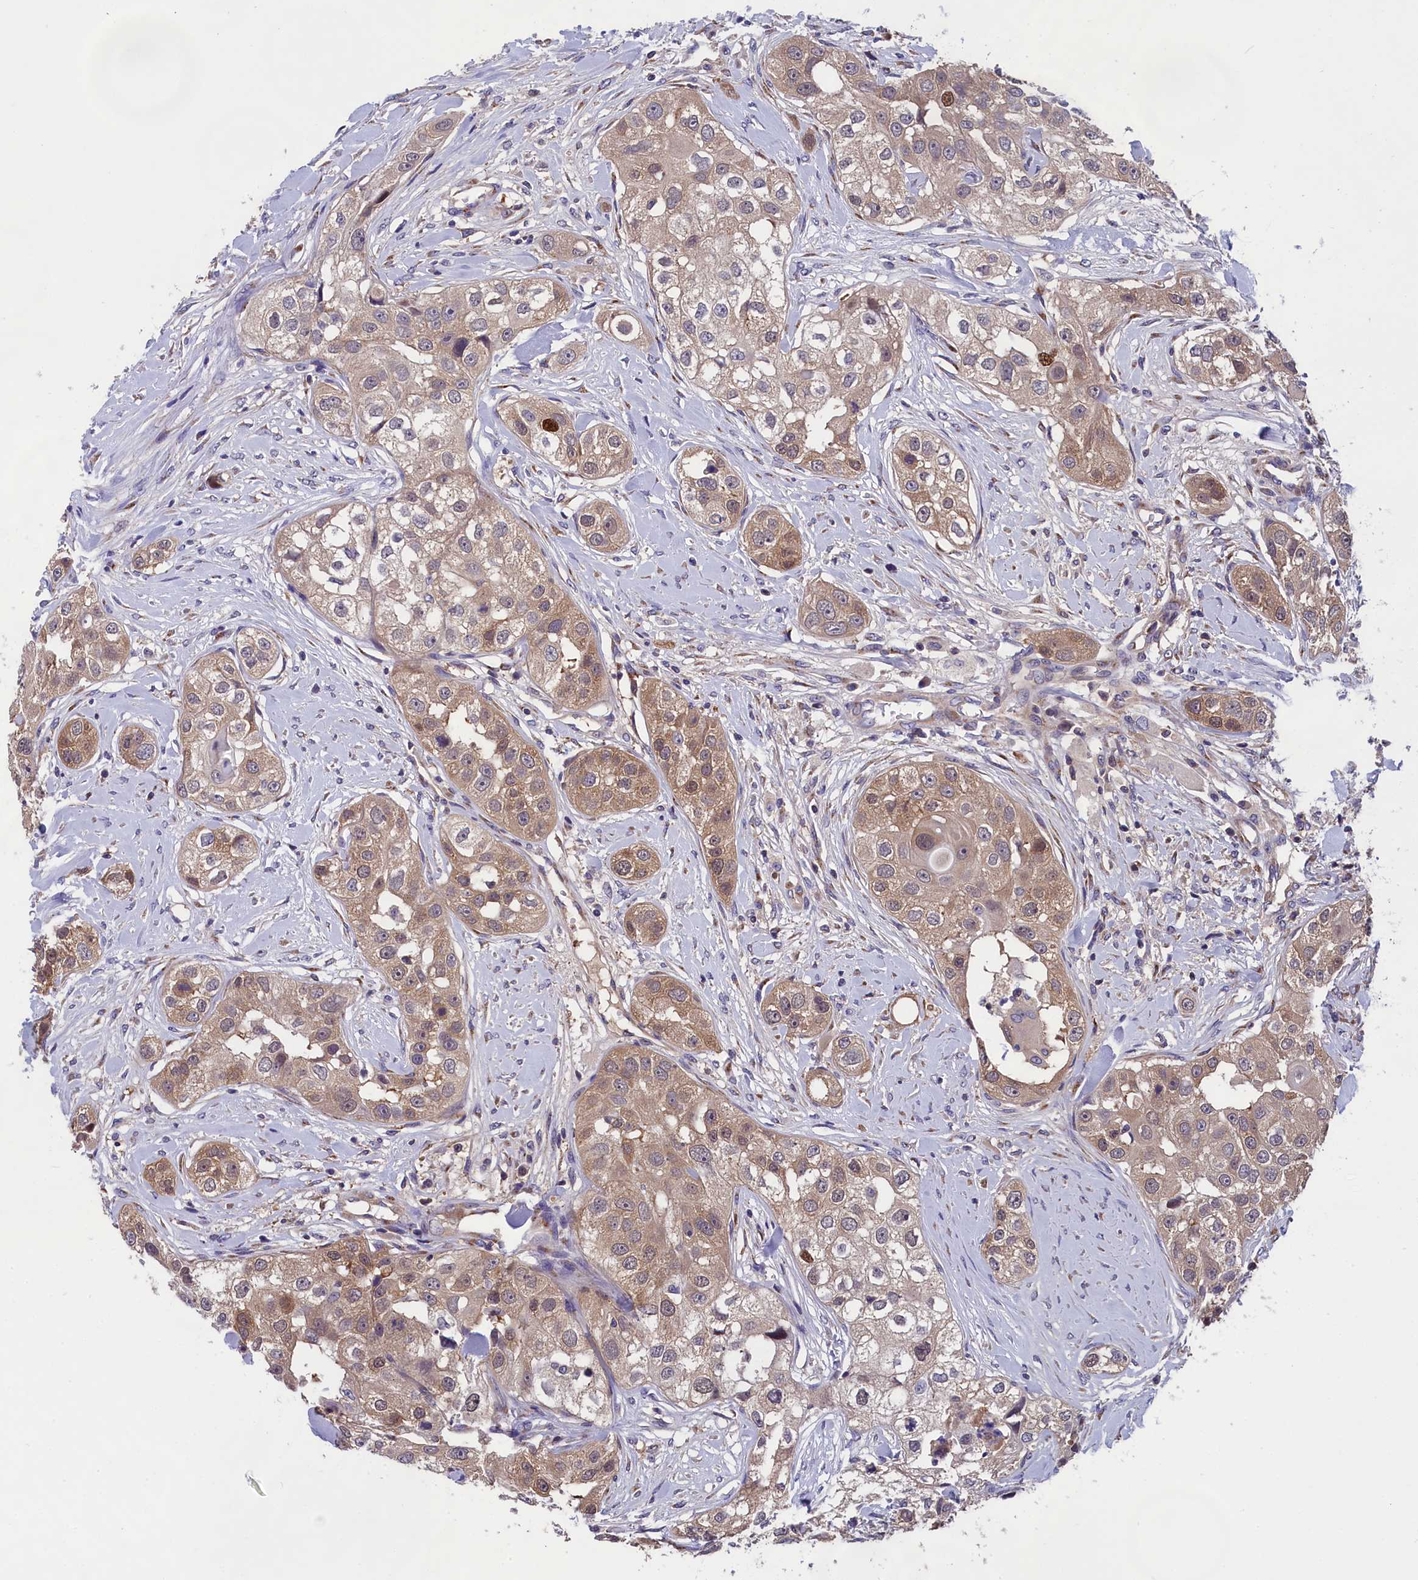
{"staining": {"intensity": "weak", "quantity": ">75%", "location": "cytoplasmic/membranous,nuclear"}, "tissue": "head and neck cancer", "cell_type": "Tumor cells", "image_type": "cancer", "snomed": [{"axis": "morphology", "description": "Normal tissue, NOS"}, {"axis": "morphology", "description": "Squamous cell carcinoma, NOS"}, {"axis": "topography", "description": "Skeletal muscle"}, {"axis": "topography", "description": "Head-Neck"}], "caption": "Immunohistochemistry (IHC) staining of squamous cell carcinoma (head and neck), which exhibits low levels of weak cytoplasmic/membranous and nuclear positivity in about >75% of tumor cells indicating weak cytoplasmic/membranous and nuclear protein positivity. The staining was performed using DAB (brown) for protein detection and nuclei were counterstained in hematoxylin (blue).", "gene": "ABCC8", "patient": {"sex": "male", "age": 51}}